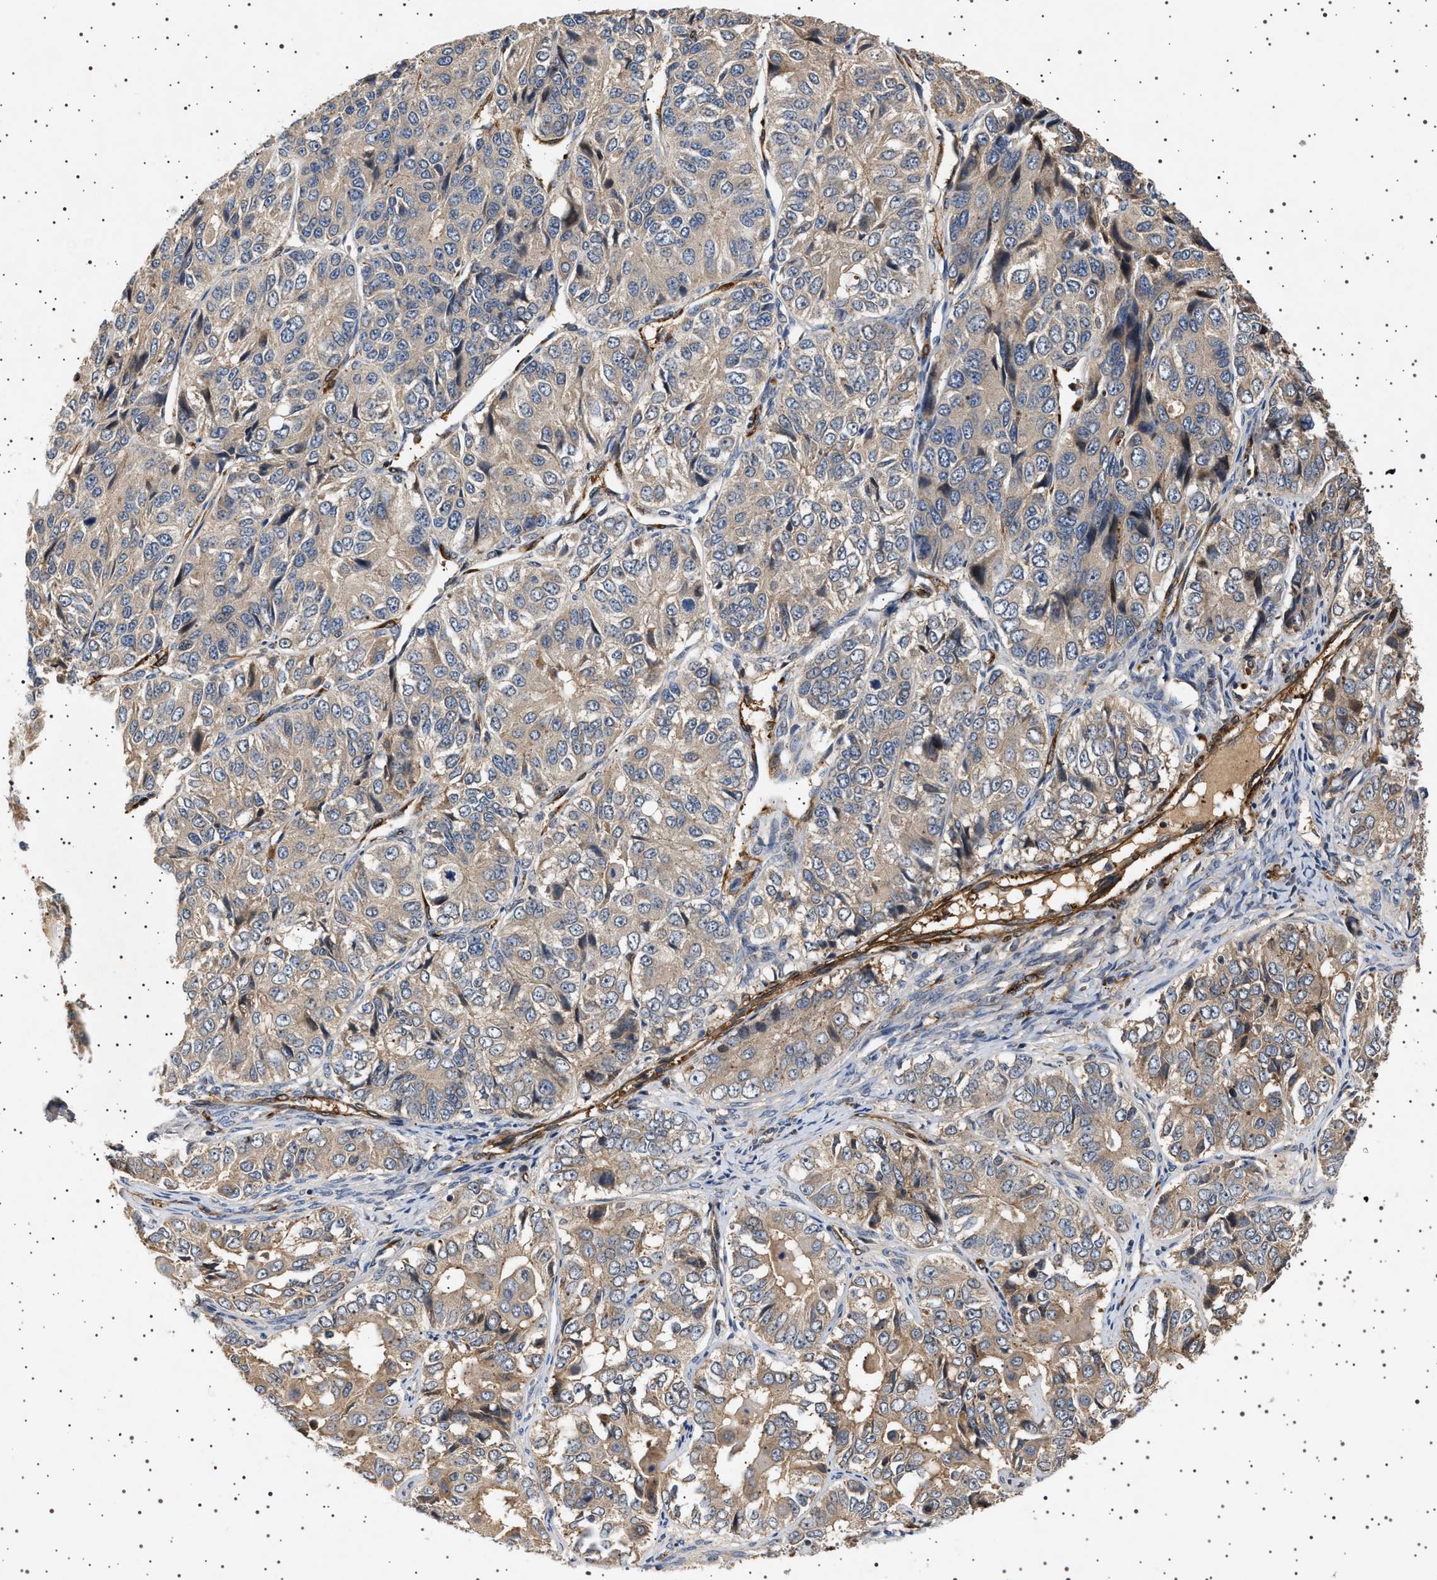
{"staining": {"intensity": "weak", "quantity": "25%-75%", "location": "cytoplasmic/membranous"}, "tissue": "ovarian cancer", "cell_type": "Tumor cells", "image_type": "cancer", "snomed": [{"axis": "morphology", "description": "Carcinoma, endometroid"}, {"axis": "topography", "description": "Ovary"}], "caption": "About 25%-75% of tumor cells in endometroid carcinoma (ovarian) reveal weak cytoplasmic/membranous protein positivity as visualized by brown immunohistochemical staining.", "gene": "GUCY1B1", "patient": {"sex": "female", "age": 51}}